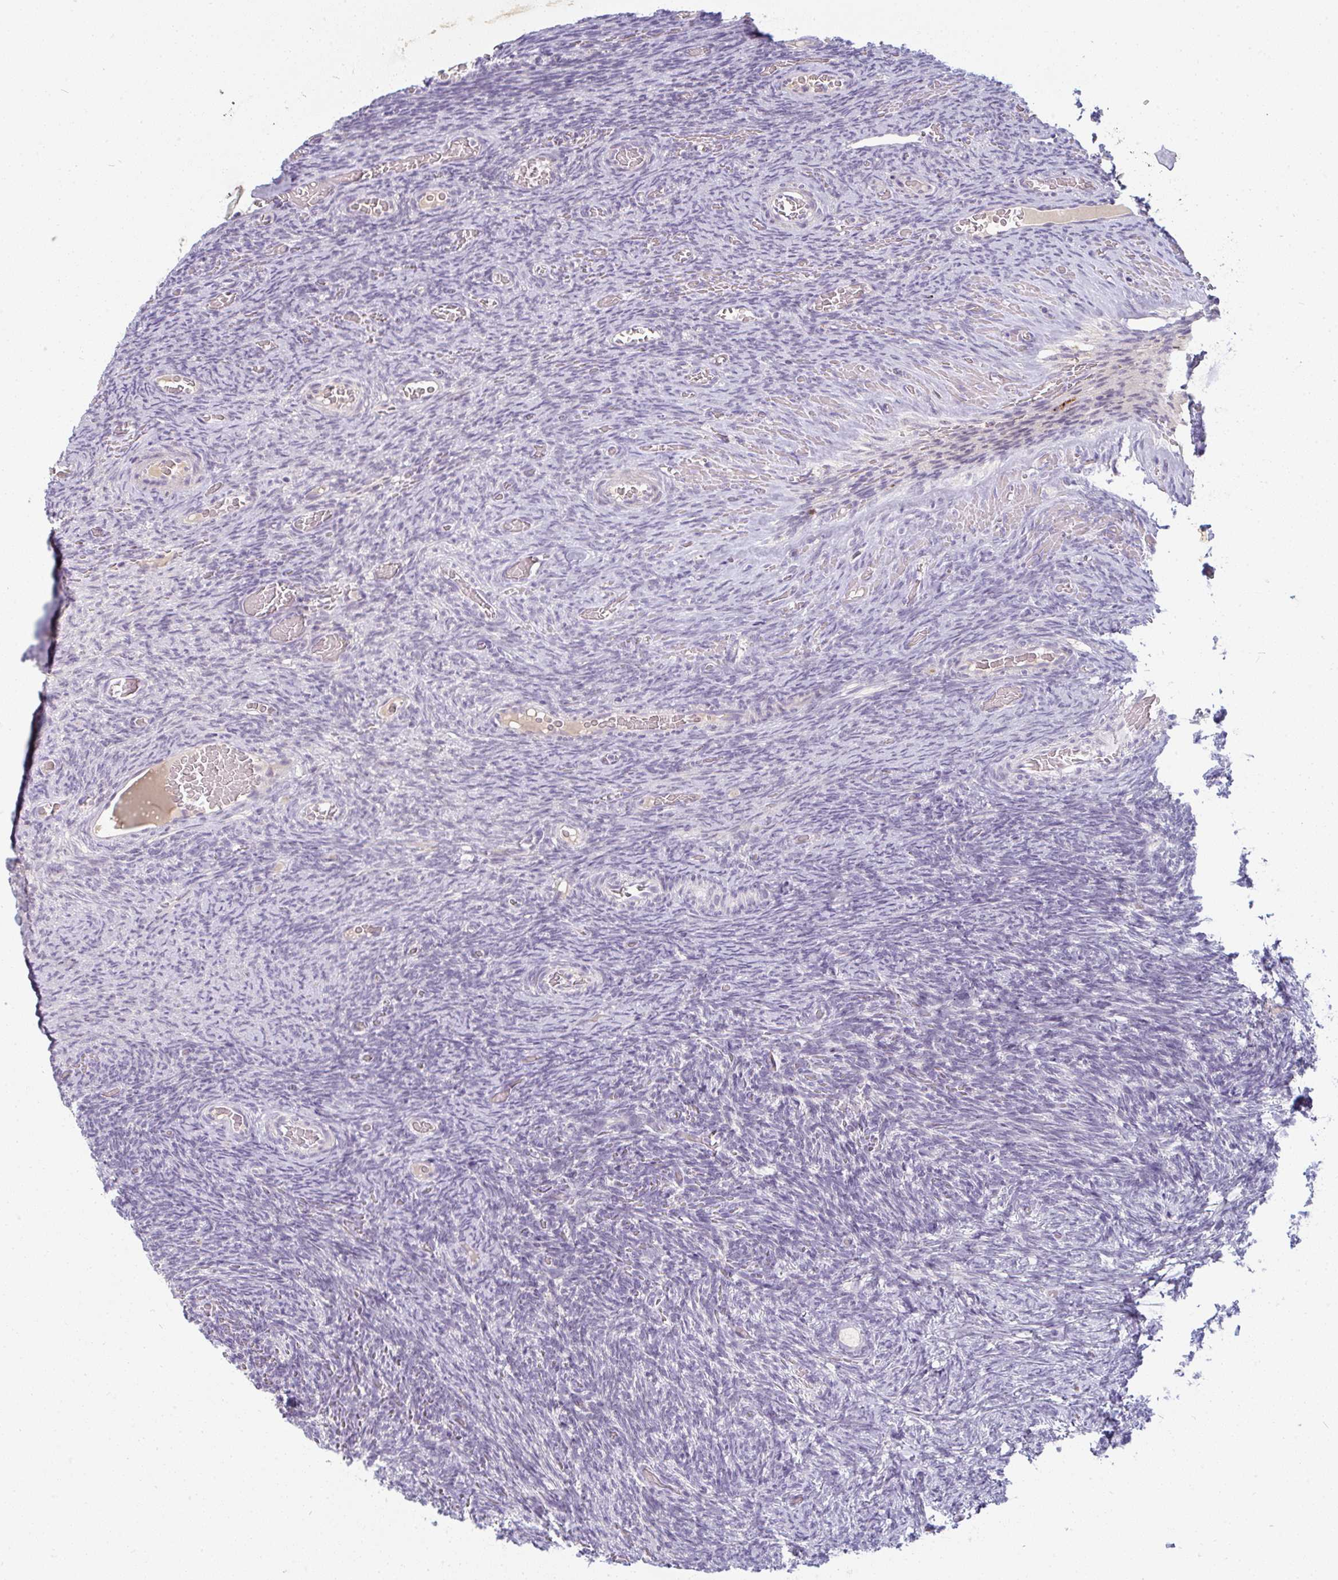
{"staining": {"intensity": "negative", "quantity": "none", "location": "none"}, "tissue": "ovary", "cell_type": "Follicle cells", "image_type": "normal", "snomed": [{"axis": "morphology", "description": "Normal tissue, NOS"}, {"axis": "topography", "description": "Ovary"}], "caption": "DAB (3,3'-diaminobenzidine) immunohistochemical staining of unremarkable ovary shows no significant staining in follicle cells.", "gene": "PPFIA4", "patient": {"sex": "female", "age": 34}}